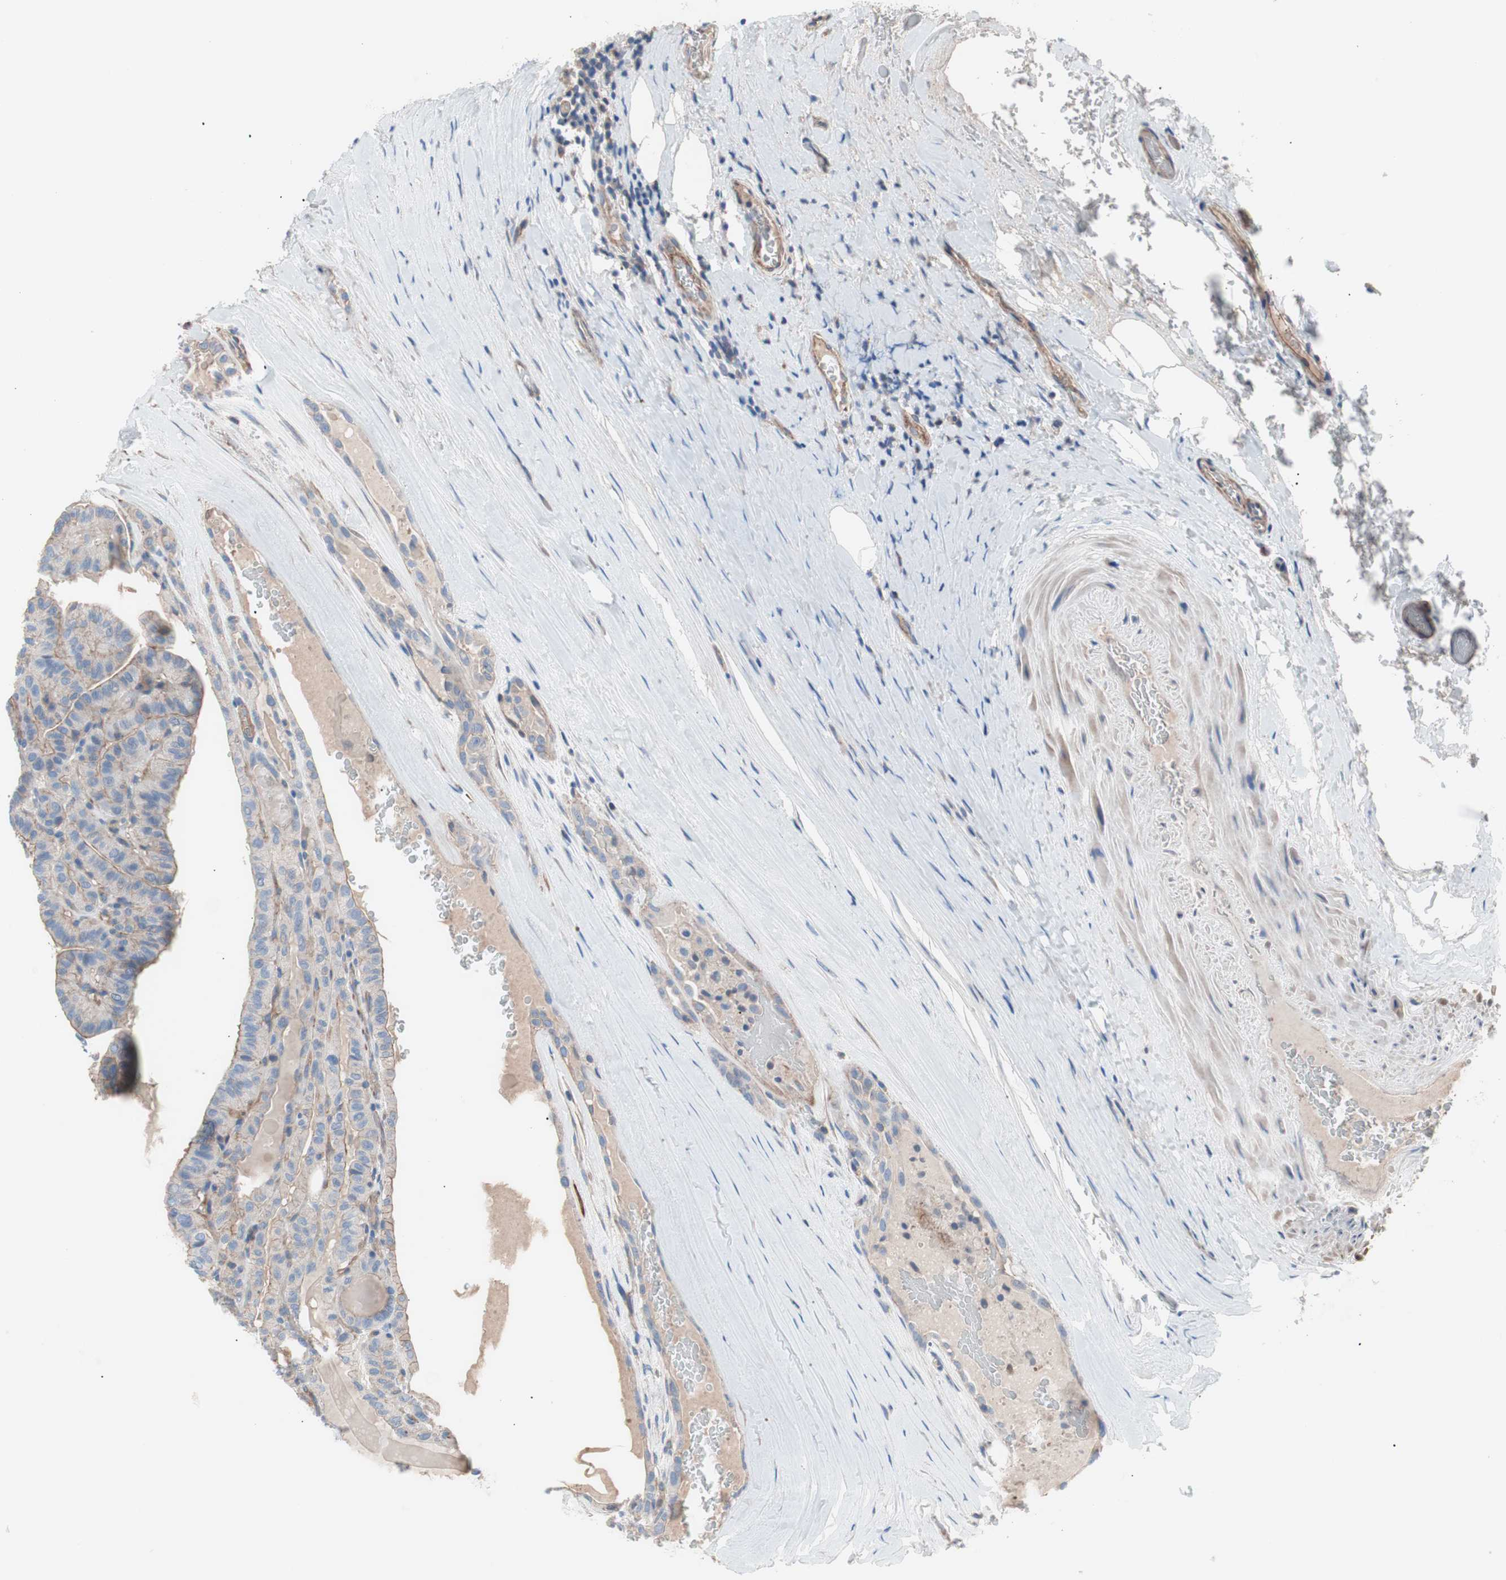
{"staining": {"intensity": "weak", "quantity": "25%-75%", "location": "cytoplasmic/membranous"}, "tissue": "thyroid cancer", "cell_type": "Tumor cells", "image_type": "cancer", "snomed": [{"axis": "morphology", "description": "Papillary adenocarcinoma, NOS"}, {"axis": "topography", "description": "Thyroid gland"}], "caption": "The immunohistochemical stain shows weak cytoplasmic/membranous expression in tumor cells of thyroid papillary adenocarcinoma tissue.", "gene": "GPR160", "patient": {"sex": "male", "age": 77}}